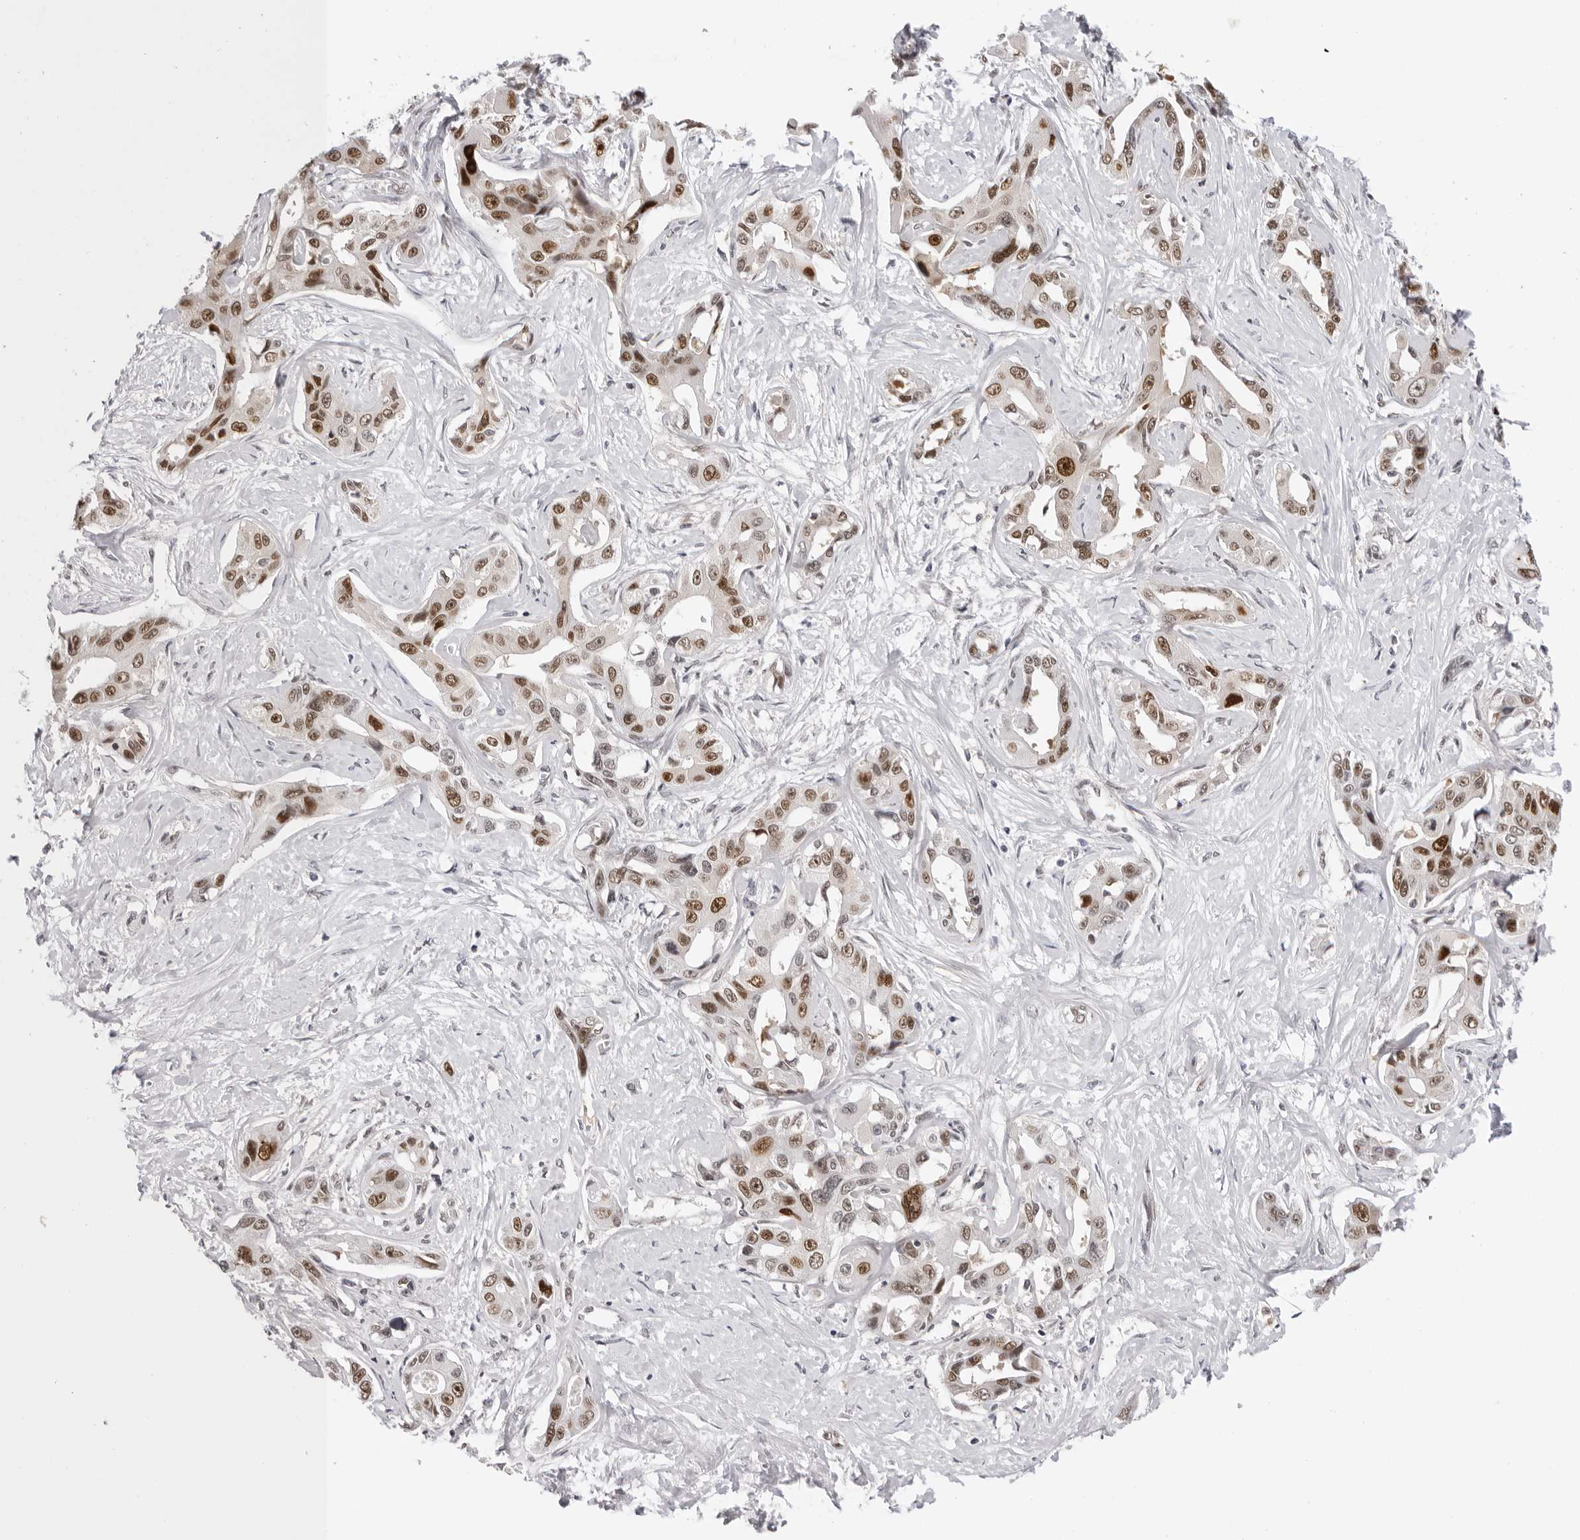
{"staining": {"intensity": "strong", "quantity": ">75%", "location": "nuclear"}, "tissue": "liver cancer", "cell_type": "Tumor cells", "image_type": "cancer", "snomed": [{"axis": "morphology", "description": "Cholangiocarcinoma"}, {"axis": "topography", "description": "Liver"}], "caption": "Strong nuclear expression is appreciated in about >75% of tumor cells in cholangiocarcinoma (liver).", "gene": "WDR77", "patient": {"sex": "male", "age": 59}}